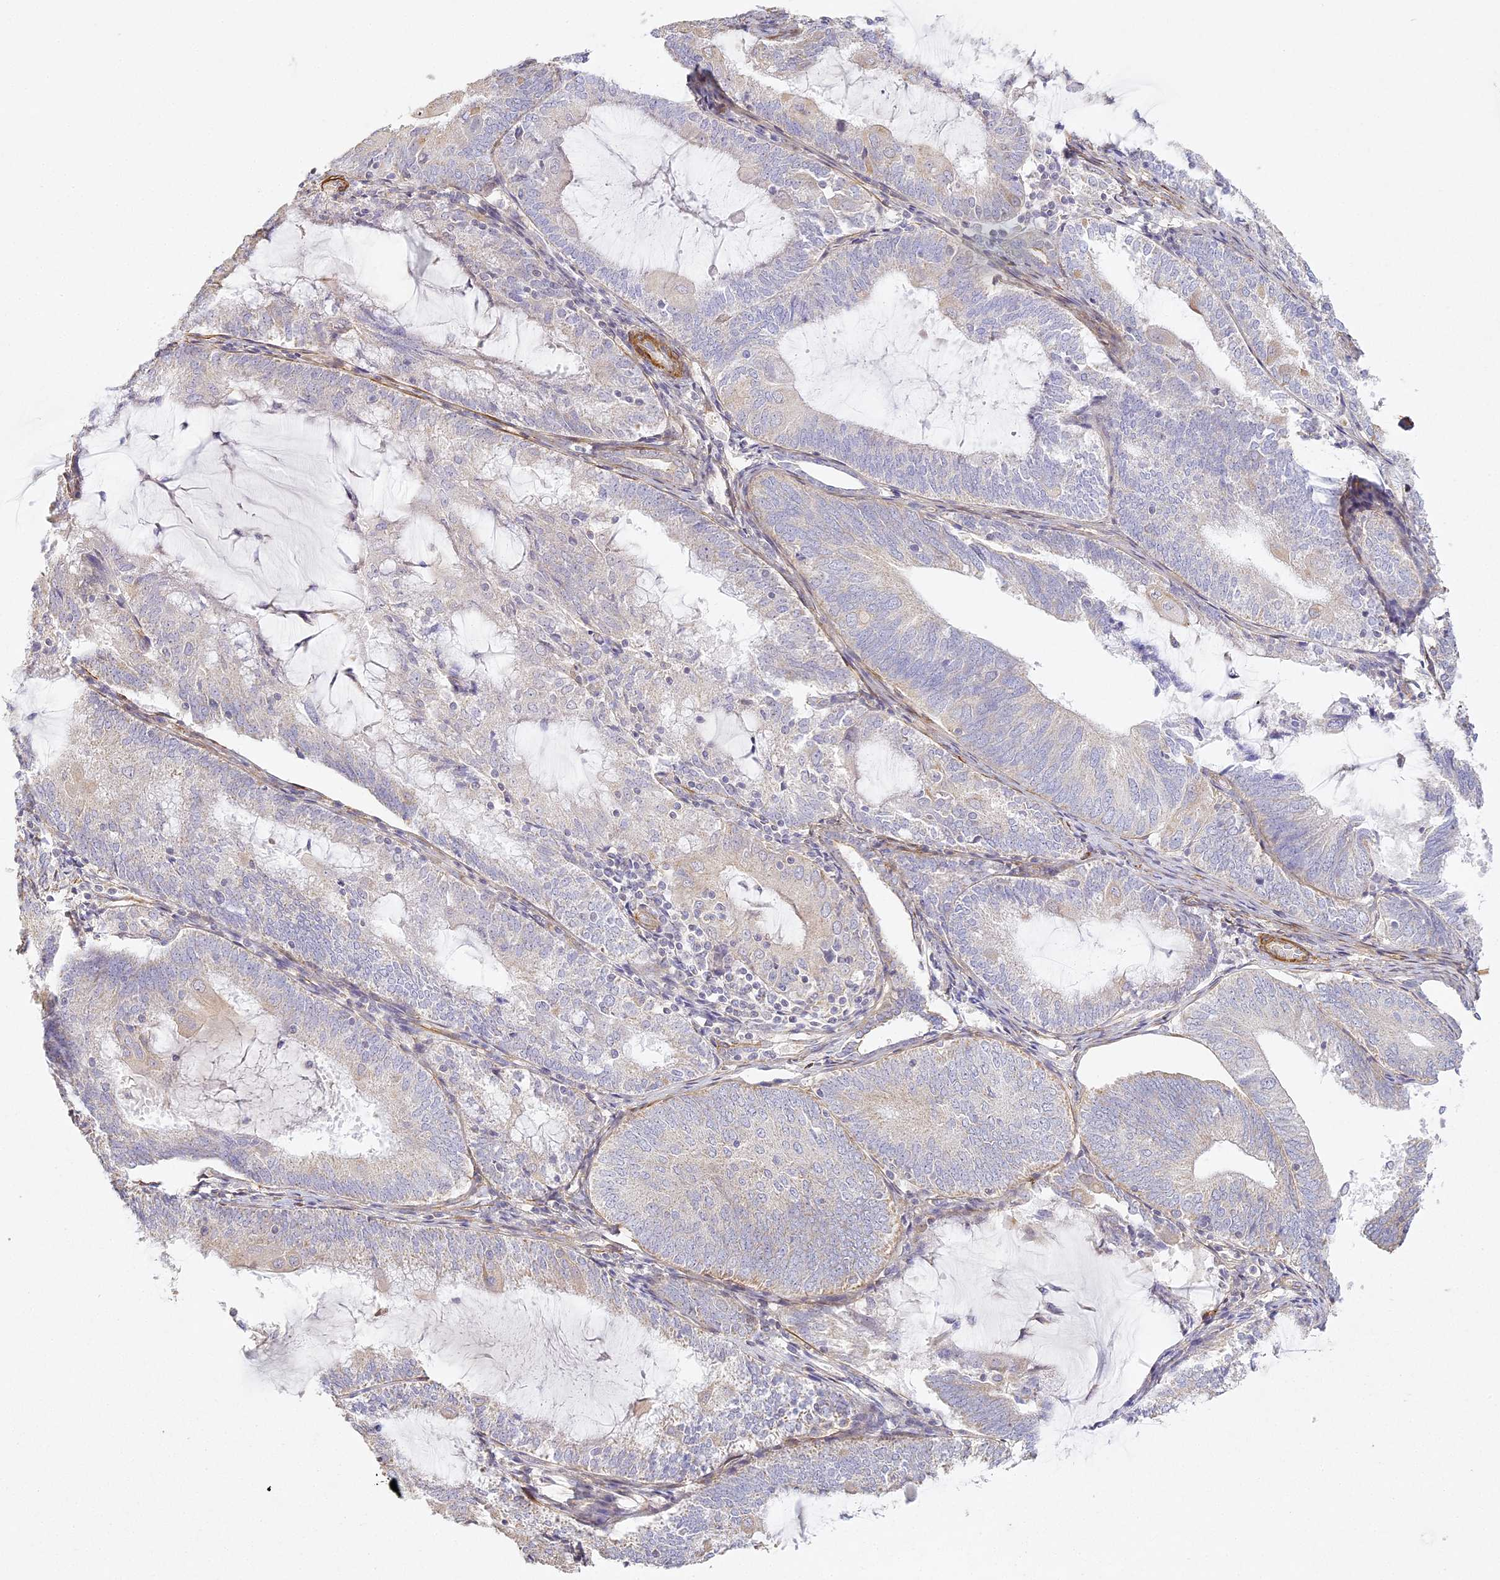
{"staining": {"intensity": "negative", "quantity": "none", "location": "none"}, "tissue": "endometrial cancer", "cell_type": "Tumor cells", "image_type": "cancer", "snomed": [{"axis": "morphology", "description": "Adenocarcinoma, NOS"}, {"axis": "topography", "description": "Endometrium"}], "caption": "Immunohistochemistry (IHC) micrograph of neoplastic tissue: adenocarcinoma (endometrial) stained with DAB (3,3'-diaminobenzidine) reveals no significant protein positivity in tumor cells.", "gene": "MED28", "patient": {"sex": "female", "age": 81}}